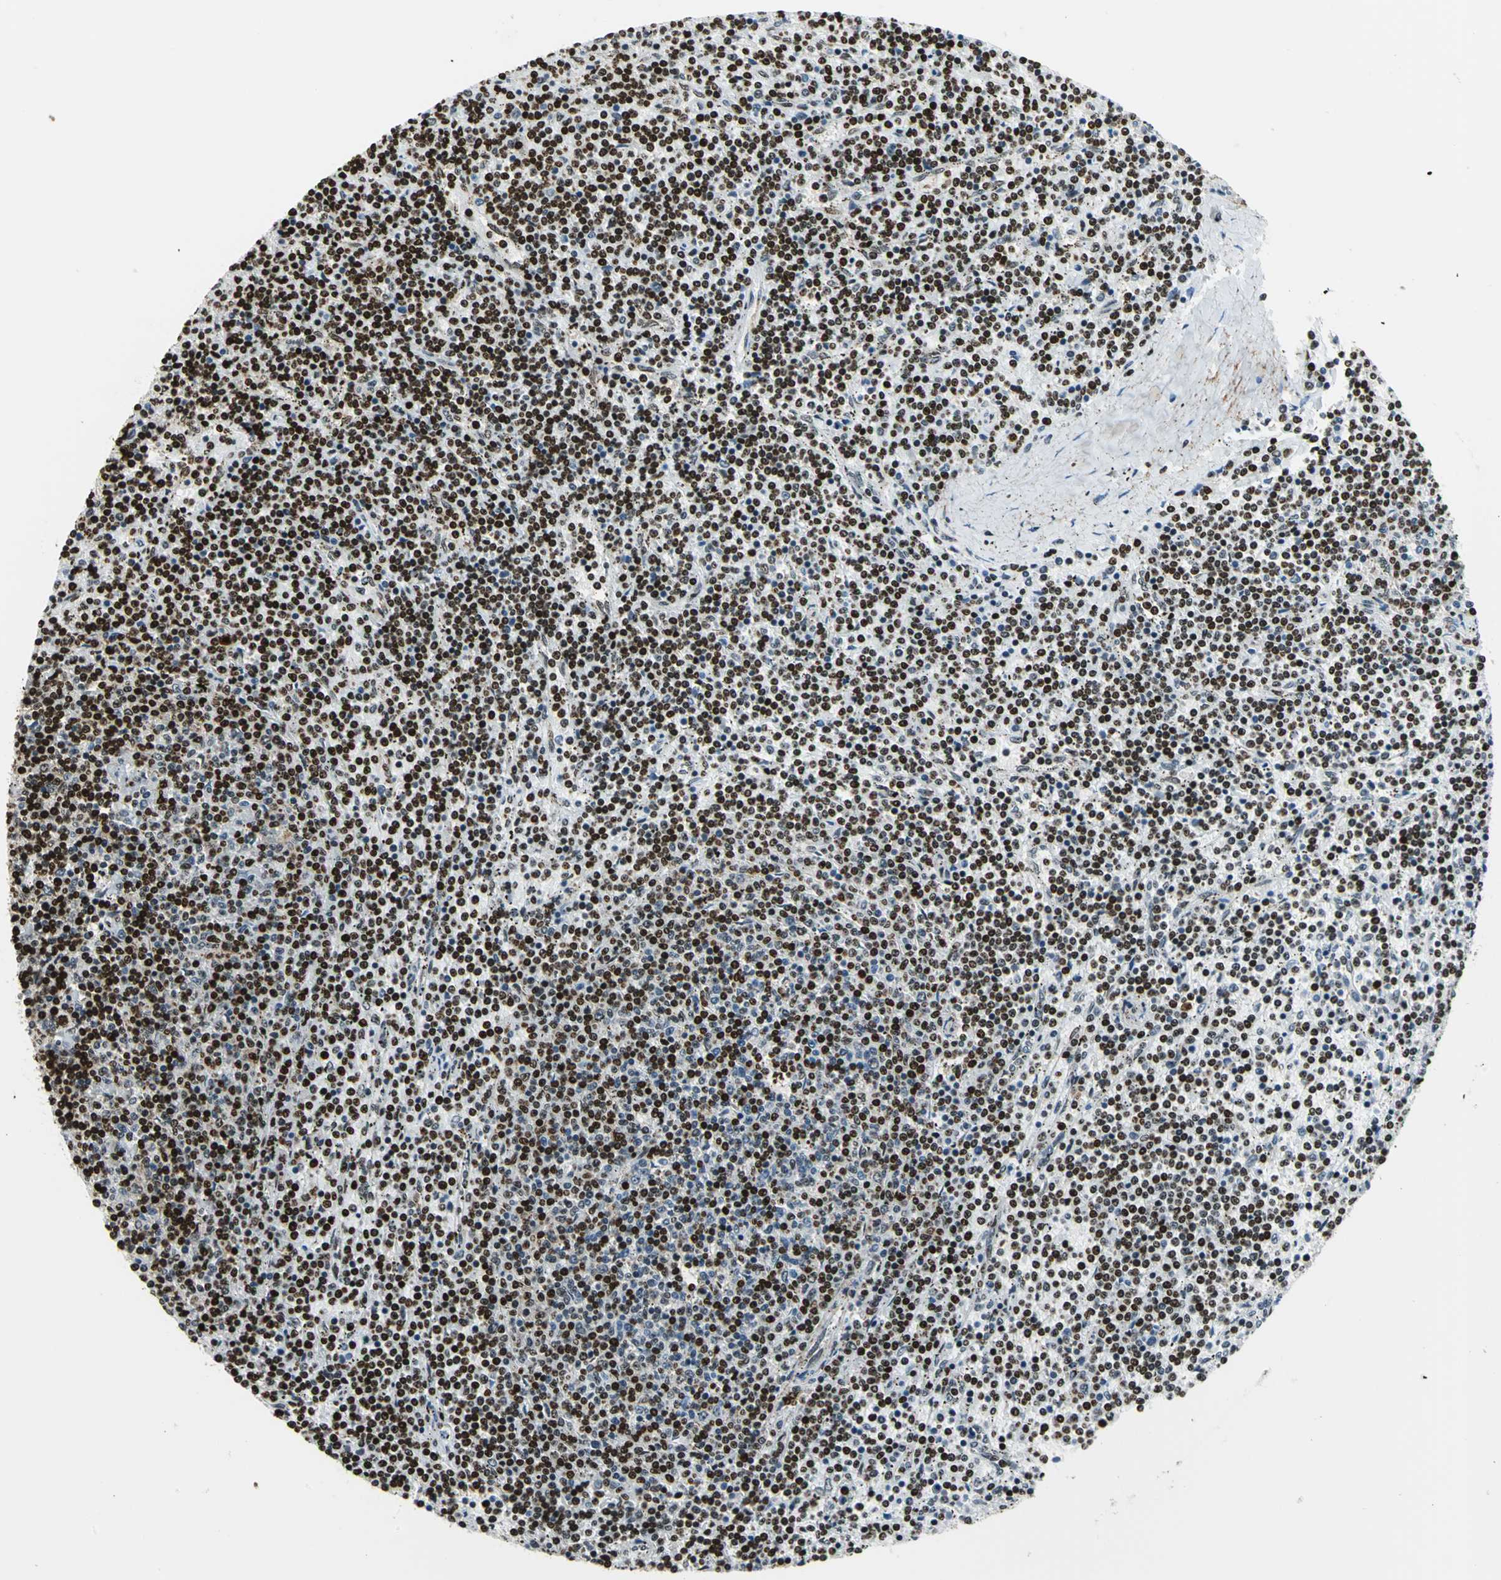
{"staining": {"intensity": "strong", "quantity": "25%-75%", "location": "nuclear"}, "tissue": "lymphoma", "cell_type": "Tumor cells", "image_type": "cancer", "snomed": [{"axis": "morphology", "description": "Malignant lymphoma, non-Hodgkin's type, Low grade"}, {"axis": "topography", "description": "Spleen"}], "caption": "Immunohistochemical staining of human lymphoma demonstrates high levels of strong nuclear protein expression in about 25%-75% of tumor cells.", "gene": "APEX1", "patient": {"sex": "female", "age": 50}}